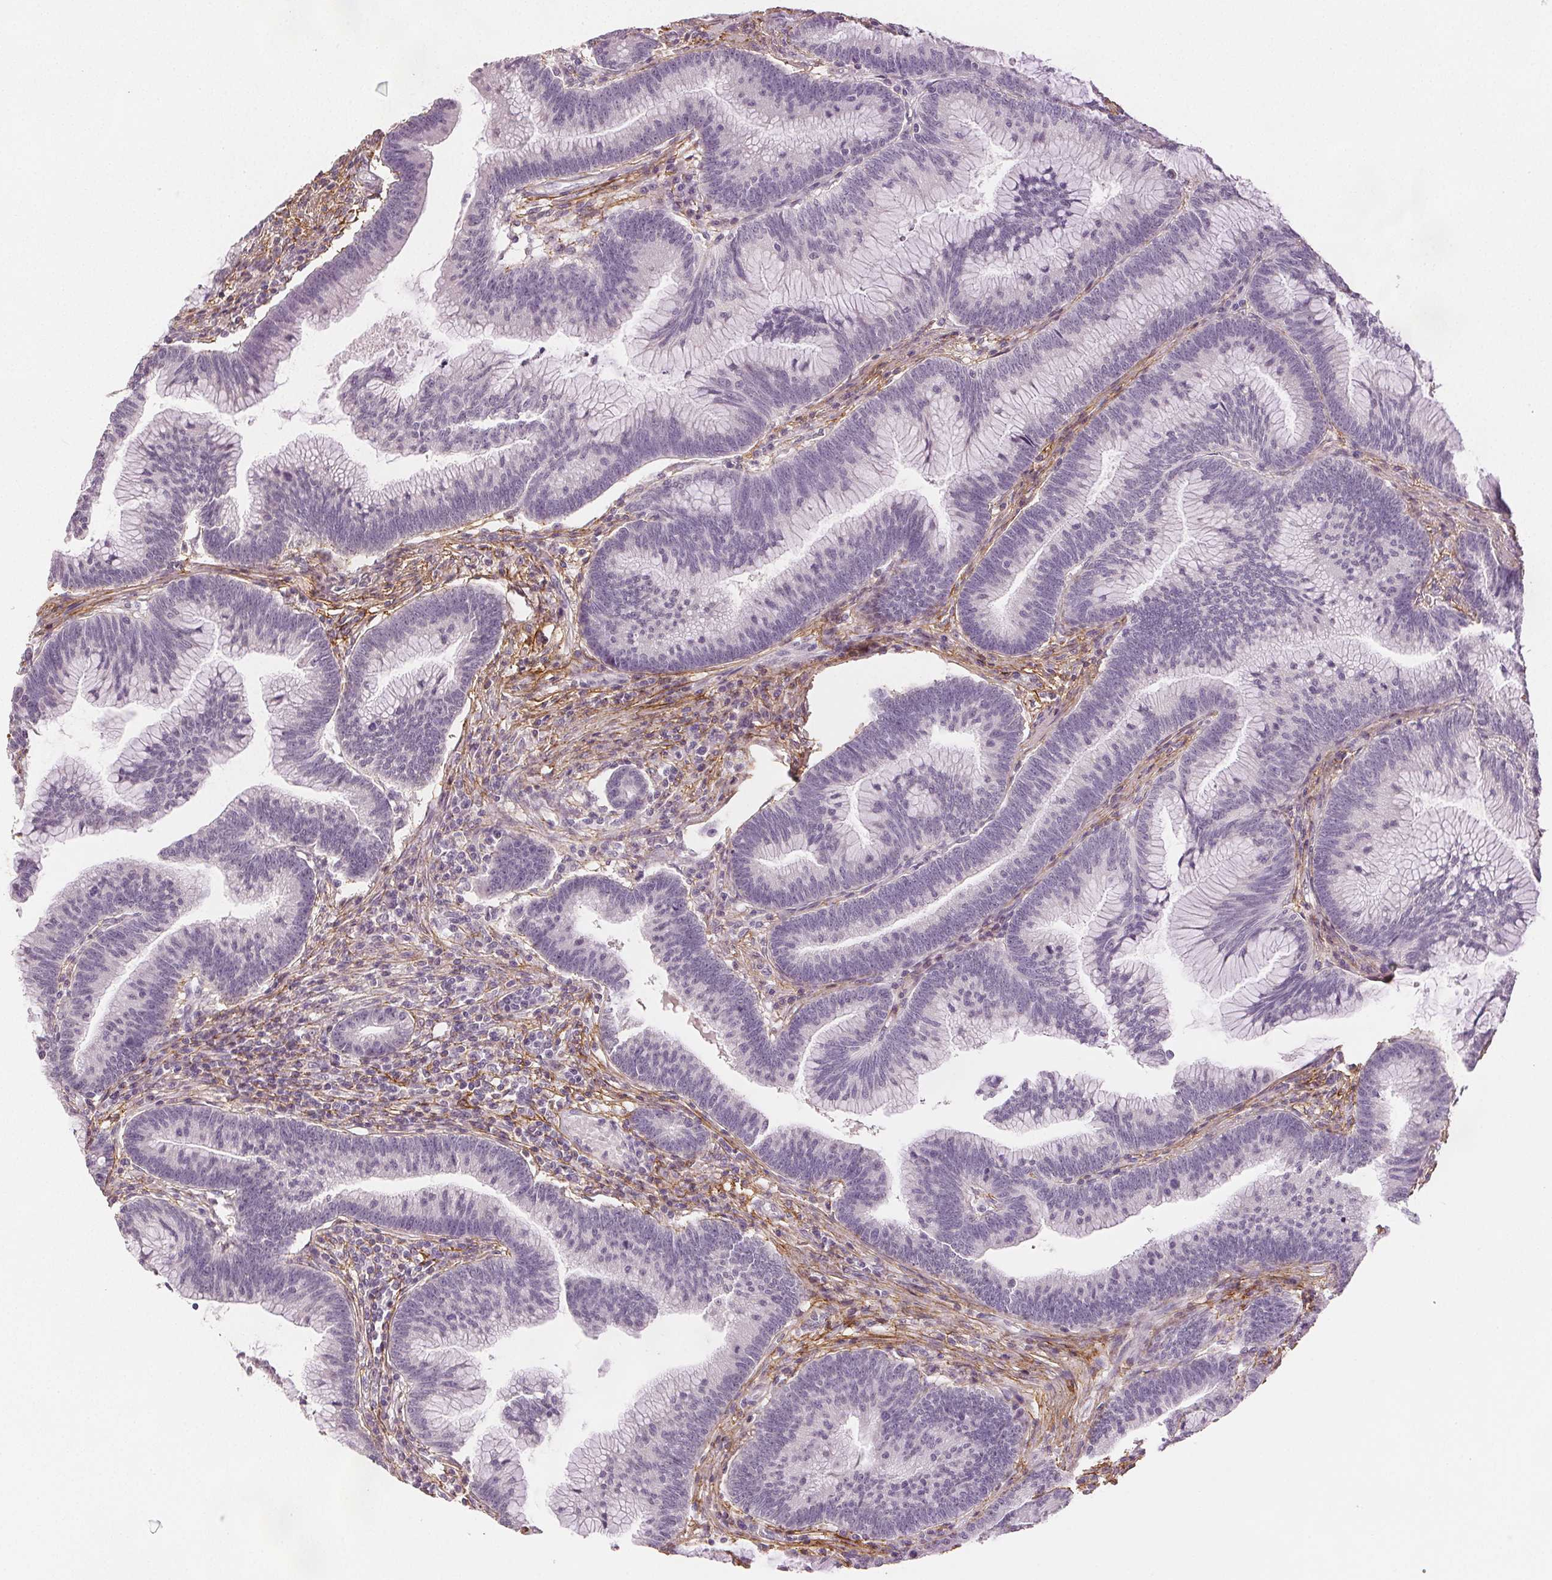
{"staining": {"intensity": "negative", "quantity": "none", "location": "none"}, "tissue": "colorectal cancer", "cell_type": "Tumor cells", "image_type": "cancer", "snomed": [{"axis": "morphology", "description": "Adenocarcinoma, NOS"}, {"axis": "topography", "description": "Colon"}], "caption": "Tumor cells show no significant expression in colorectal cancer.", "gene": "FBN1", "patient": {"sex": "female", "age": 78}}